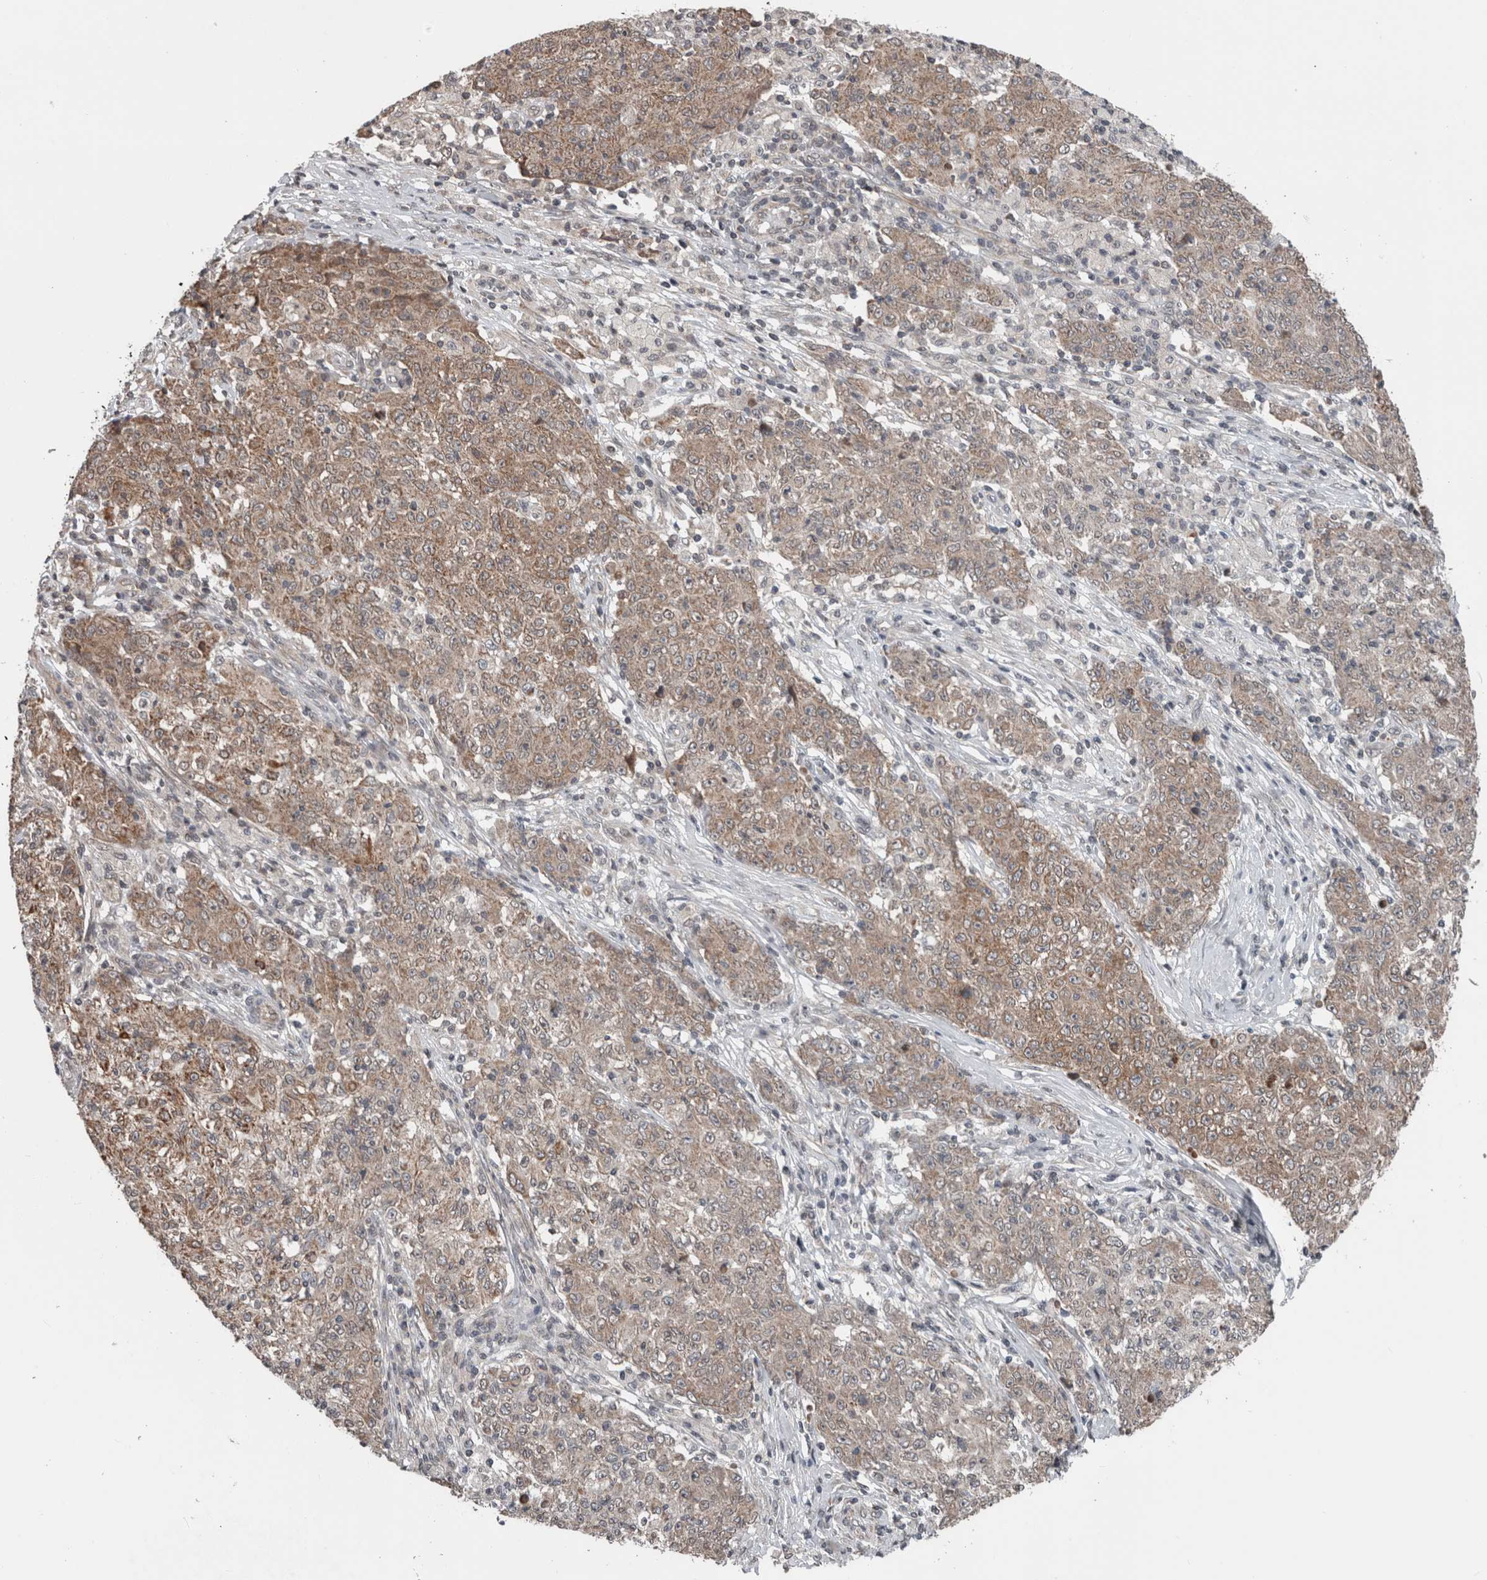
{"staining": {"intensity": "weak", "quantity": "25%-75%", "location": "cytoplasmic/membranous"}, "tissue": "ovarian cancer", "cell_type": "Tumor cells", "image_type": "cancer", "snomed": [{"axis": "morphology", "description": "Carcinoma, endometroid"}, {"axis": "topography", "description": "Ovary"}], "caption": "Immunohistochemistry (IHC) image of ovarian cancer (endometroid carcinoma) stained for a protein (brown), which exhibits low levels of weak cytoplasmic/membranous staining in approximately 25%-75% of tumor cells.", "gene": "ENY2", "patient": {"sex": "female", "age": 42}}